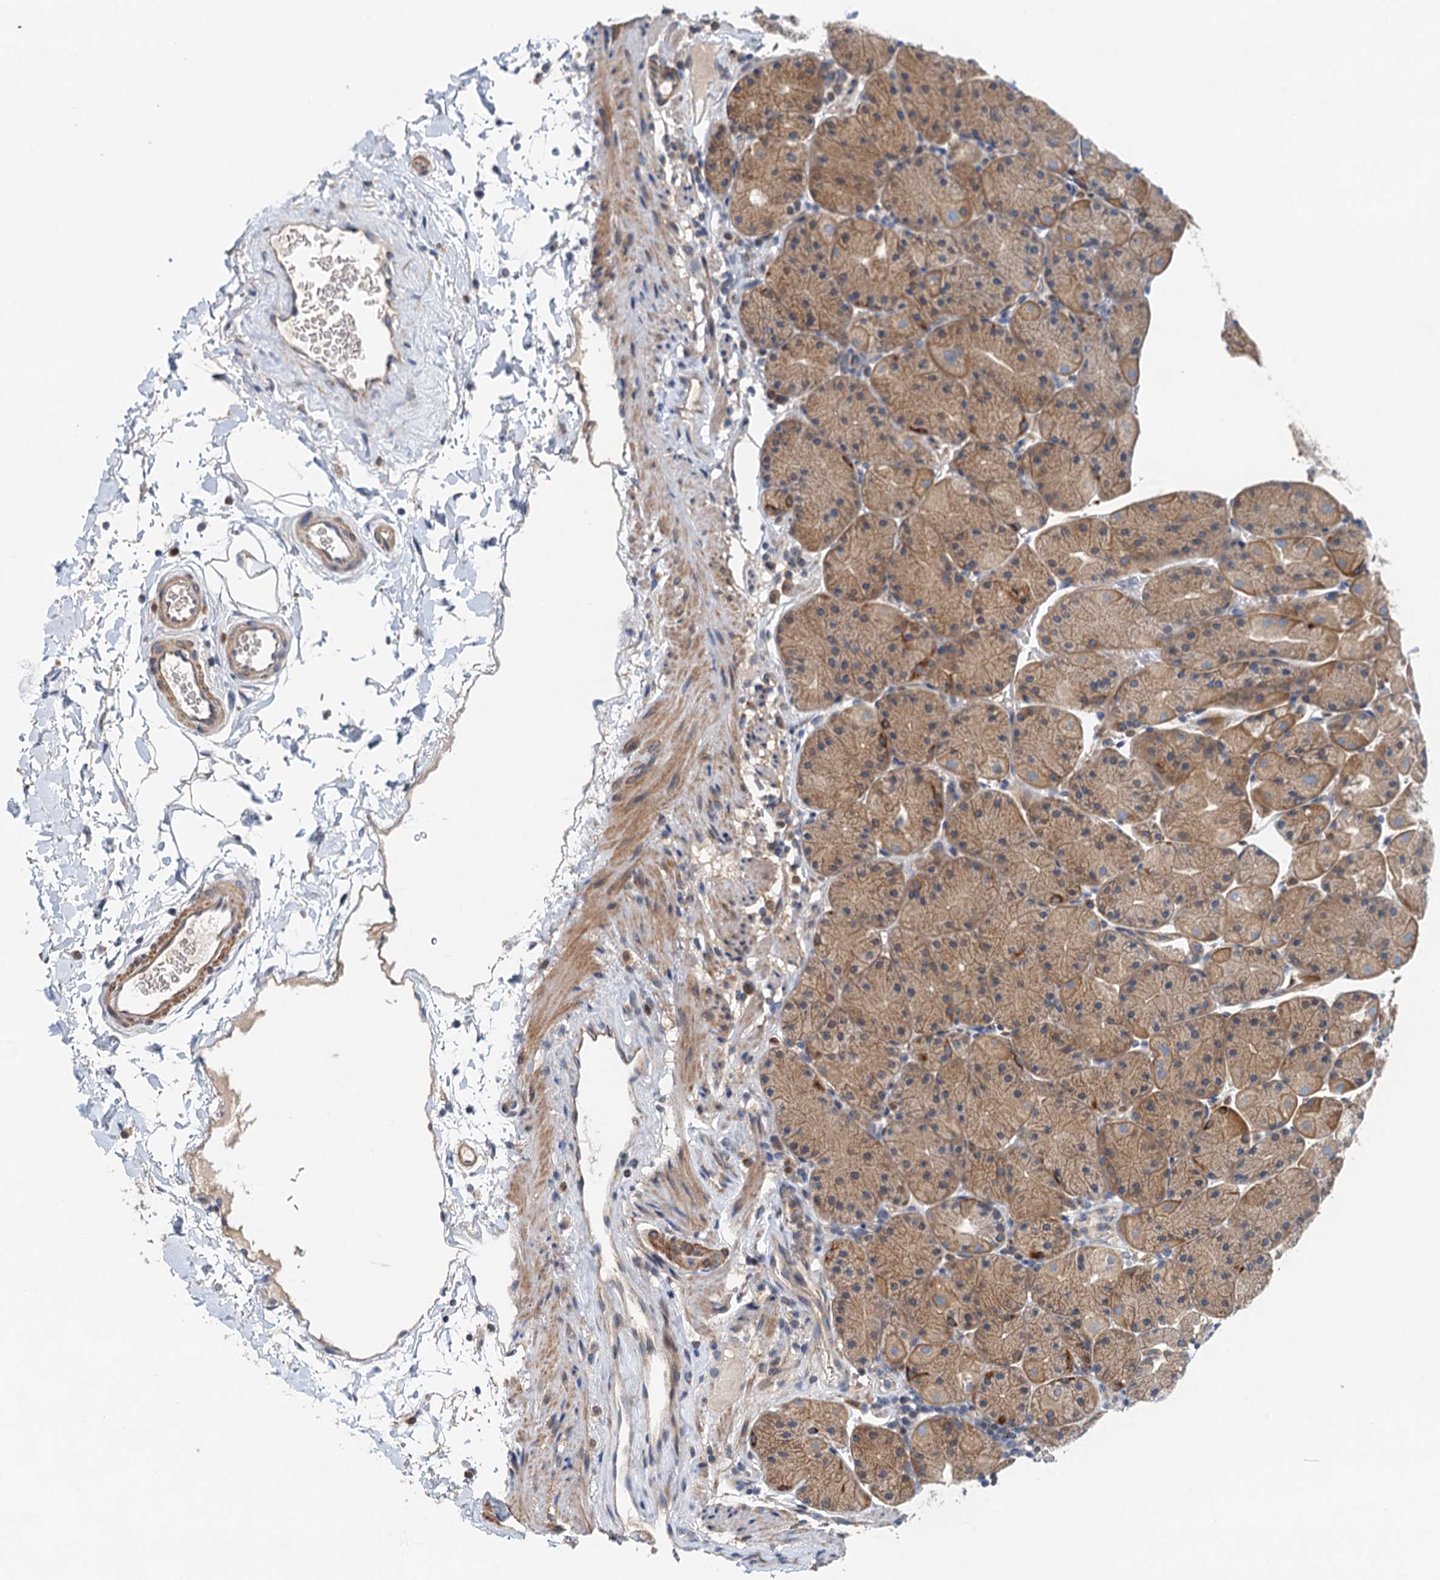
{"staining": {"intensity": "moderate", "quantity": ">75%", "location": "cytoplasmic/membranous"}, "tissue": "stomach", "cell_type": "Glandular cells", "image_type": "normal", "snomed": [{"axis": "morphology", "description": "Normal tissue, NOS"}, {"axis": "topography", "description": "Stomach, upper"}, {"axis": "topography", "description": "Stomach, lower"}], "caption": "IHC micrograph of normal stomach: human stomach stained using IHC exhibits medium levels of moderate protein expression localized specifically in the cytoplasmic/membranous of glandular cells, appearing as a cytoplasmic/membranous brown color.", "gene": "NBEA", "patient": {"sex": "male", "age": 67}}